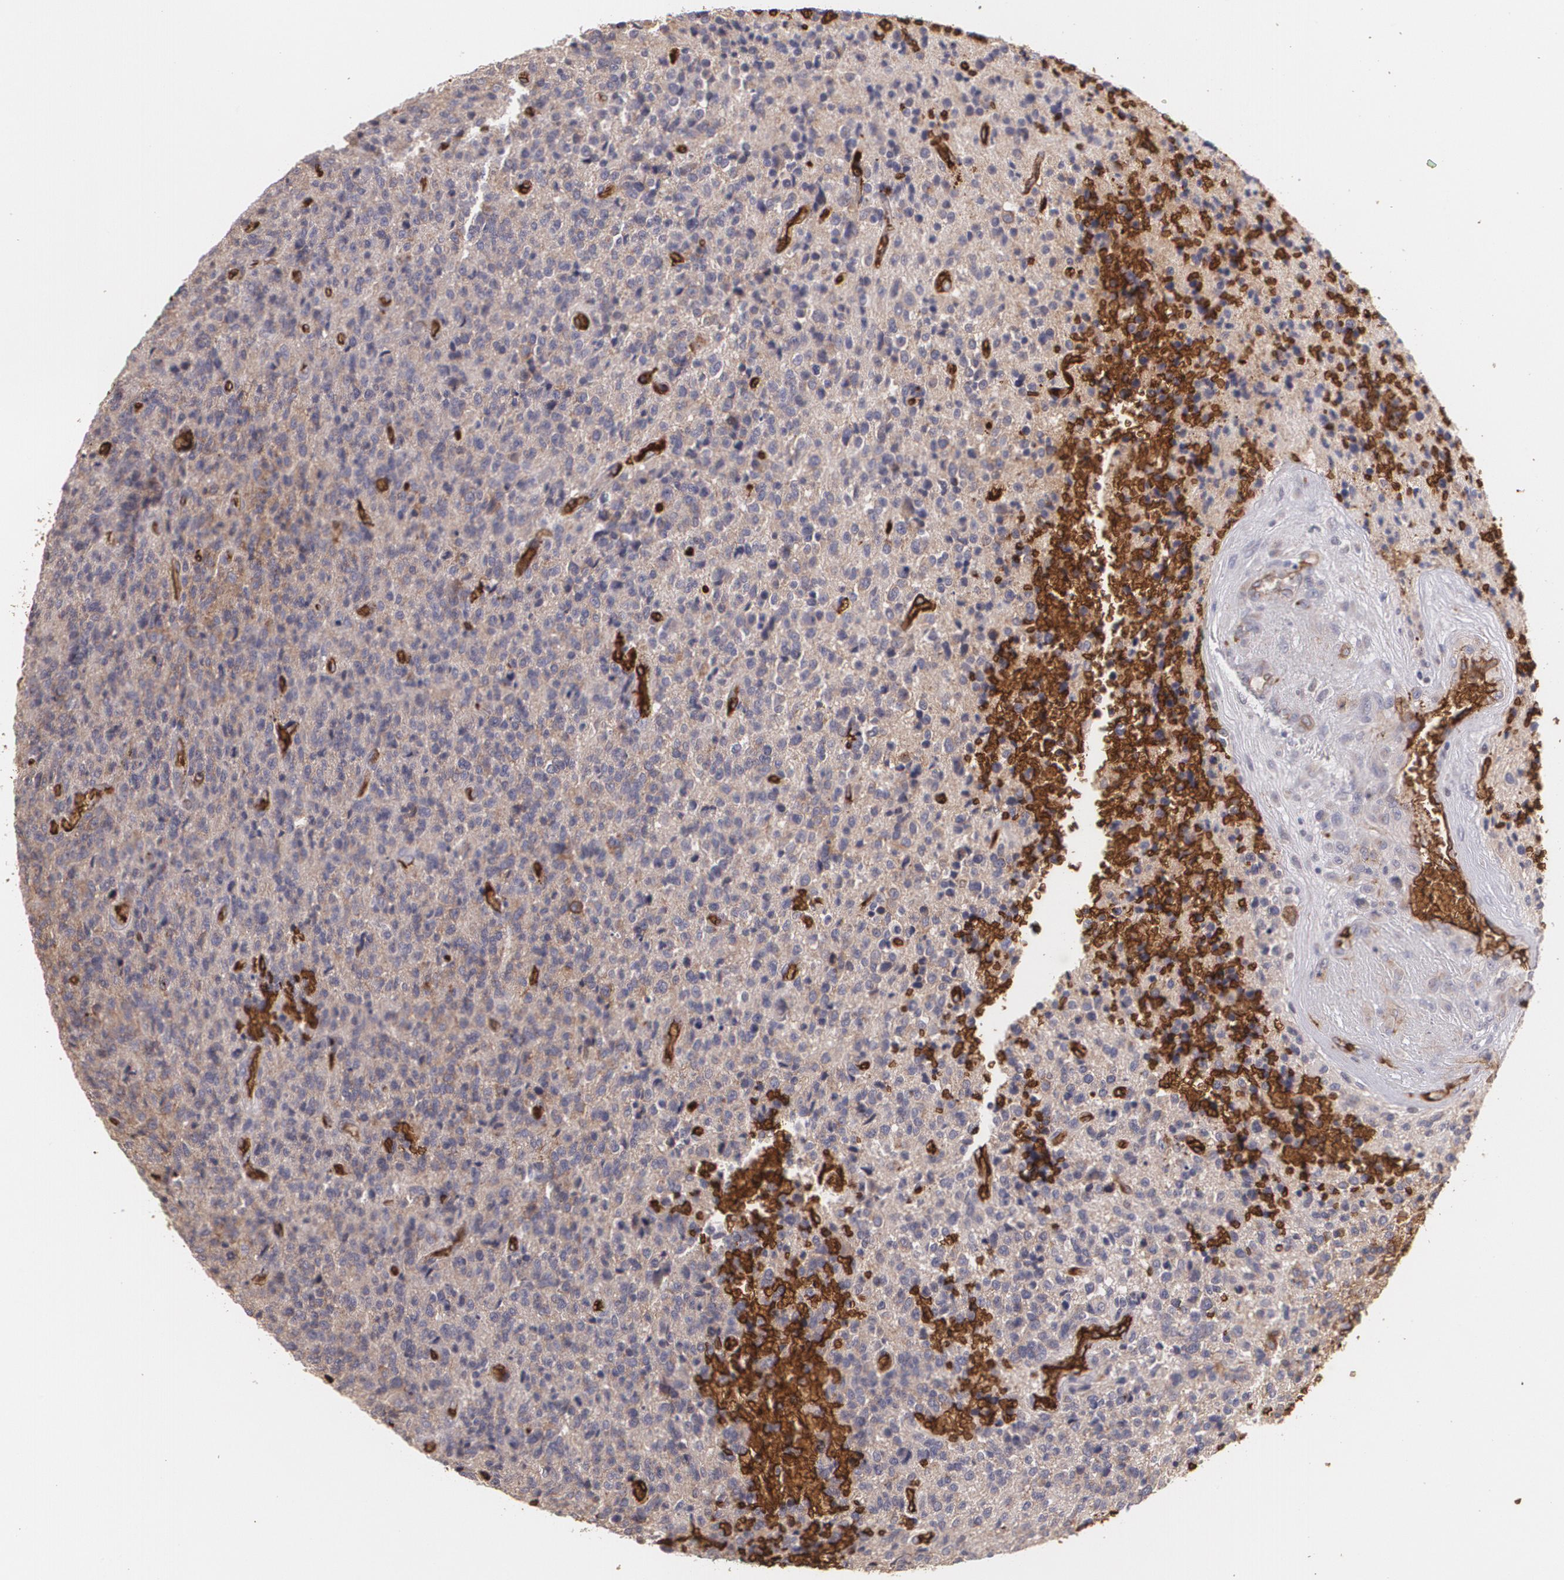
{"staining": {"intensity": "moderate", "quantity": ">75%", "location": "cytoplasmic/membranous"}, "tissue": "glioma", "cell_type": "Tumor cells", "image_type": "cancer", "snomed": [{"axis": "morphology", "description": "Glioma, malignant, High grade"}, {"axis": "topography", "description": "Brain"}], "caption": "The photomicrograph exhibits immunohistochemical staining of glioma. There is moderate cytoplasmic/membranous staining is seen in about >75% of tumor cells.", "gene": "SLC2A1", "patient": {"sex": "male", "age": 36}}